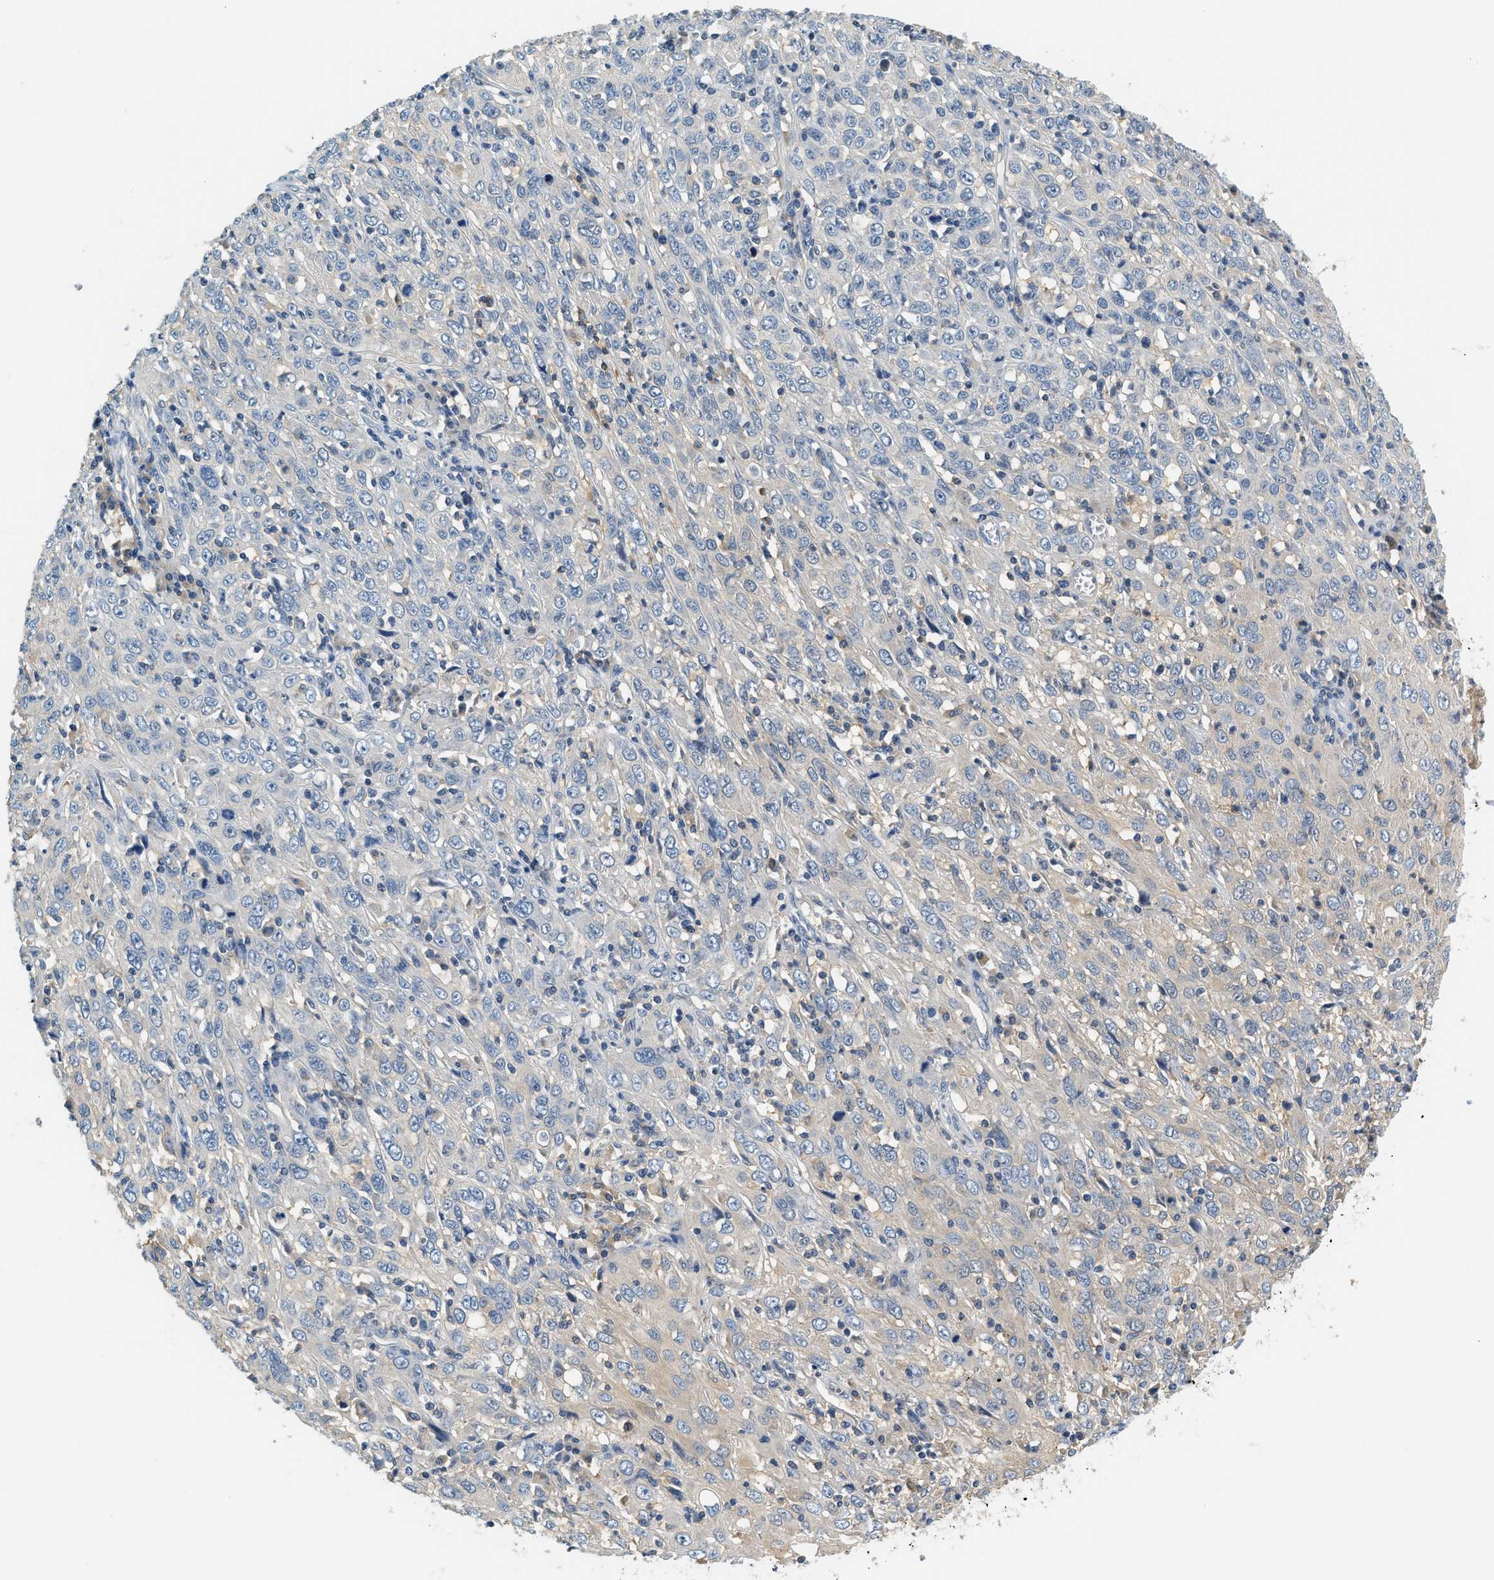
{"staining": {"intensity": "negative", "quantity": "none", "location": "none"}, "tissue": "cervical cancer", "cell_type": "Tumor cells", "image_type": "cancer", "snomed": [{"axis": "morphology", "description": "Squamous cell carcinoma, NOS"}, {"axis": "topography", "description": "Cervix"}], "caption": "This is a micrograph of IHC staining of squamous cell carcinoma (cervical), which shows no staining in tumor cells. Brightfield microscopy of IHC stained with DAB (brown) and hematoxylin (blue), captured at high magnification.", "gene": "SLC35E1", "patient": {"sex": "female", "age": 46}}